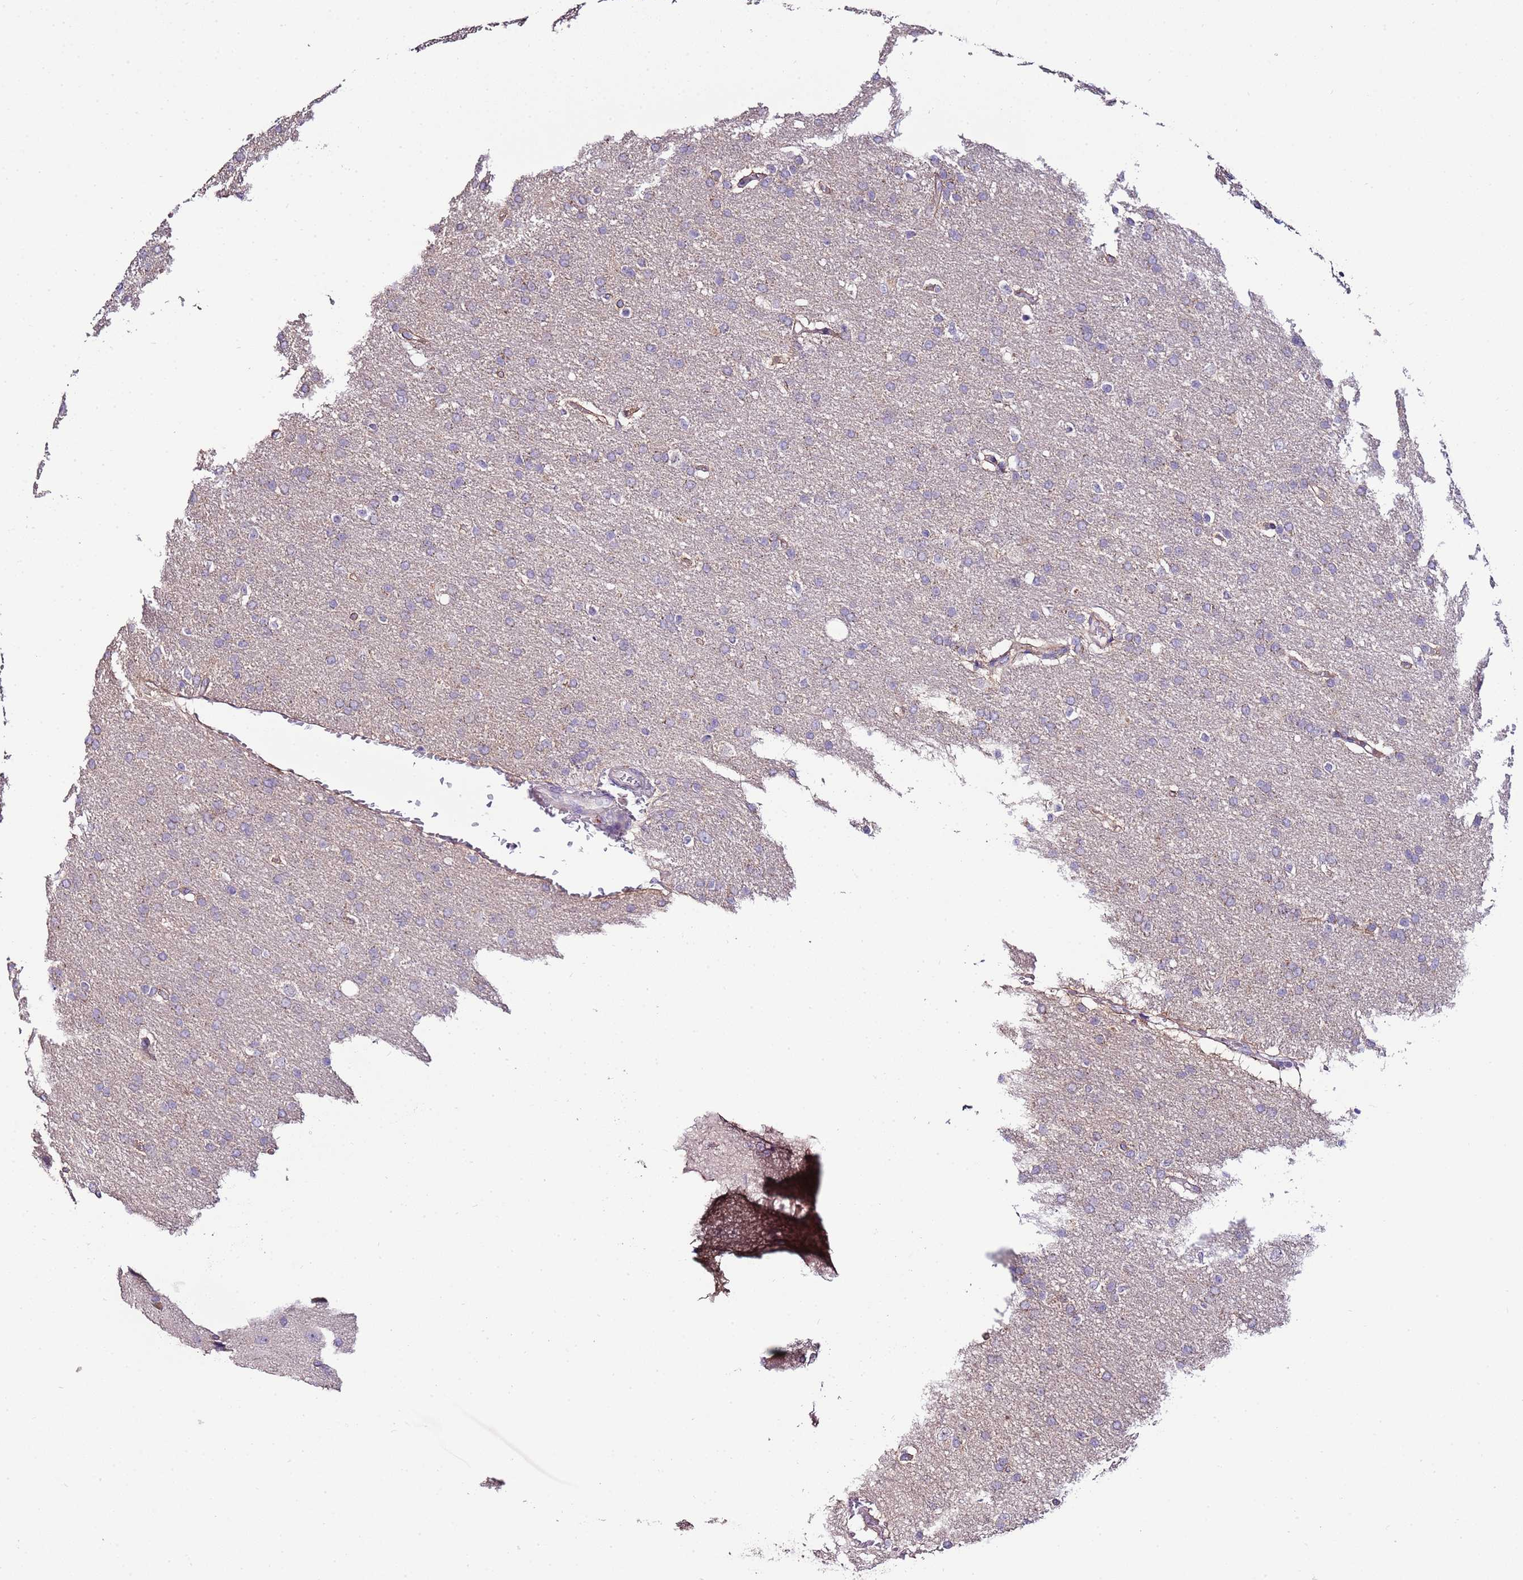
{"staining": {"intensity": "negative", "quantity": "none", "location": "none"}, "tissue": "glioma", "cell_type": "Tumor cells", "image_type": "cancer", "snomed": [{"axis": "morphology", "description": "Glioma, malignant, High grade"}, {"axis": "topography", "description": "Brain"}], "caption": "Photomicrograph shows no protein staining in tumor cells of malignant glioma (high-grade) tissue.", "gene": "IL2RG", "patient": {"sex": "male", "age": 72}}